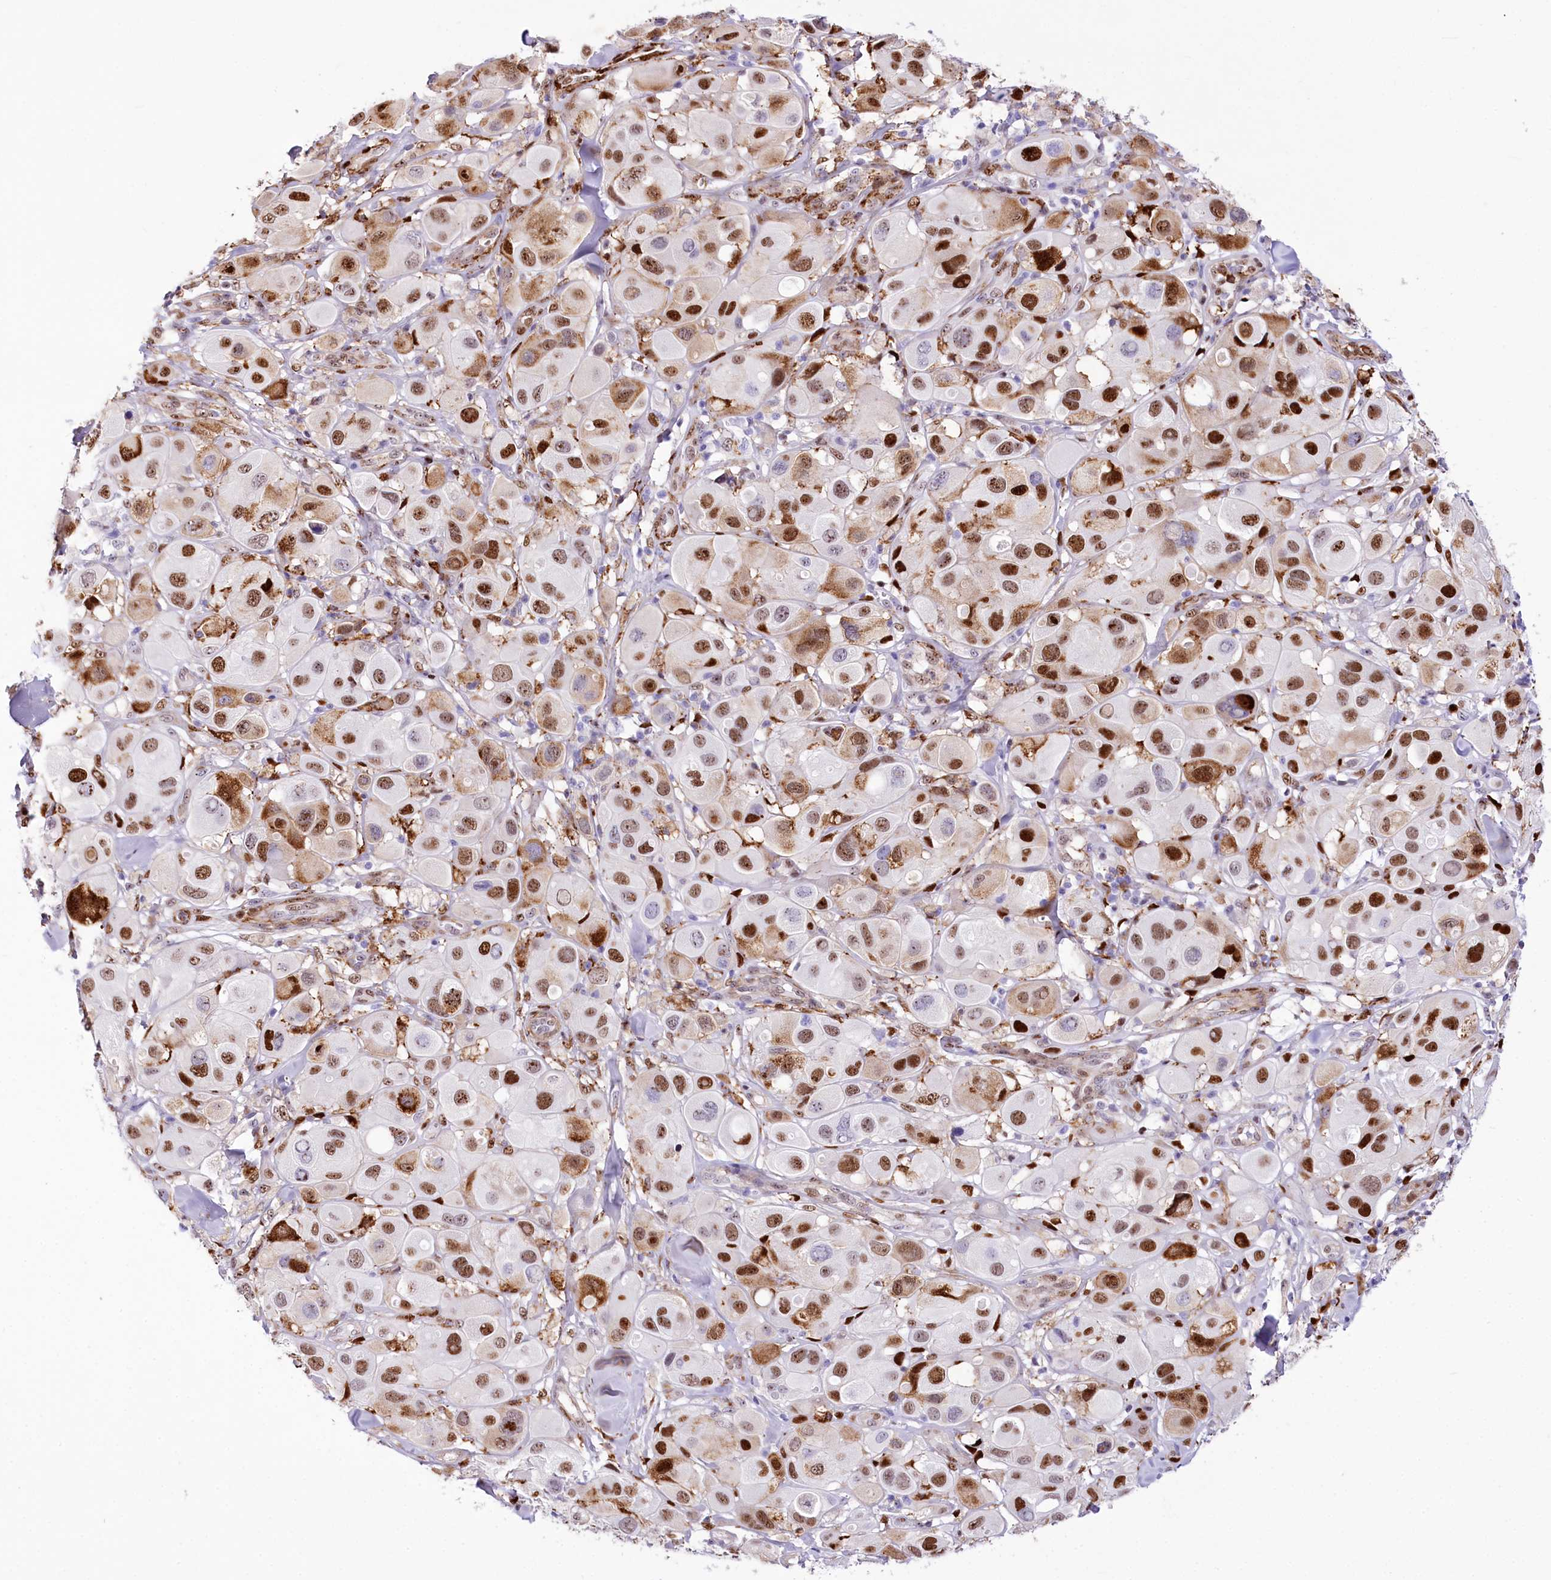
{"staining": {"intensity": "strong", "quantity": ">75%", "location": "cytoplasmic/membranous,nuclear"}, "tissue": "melanoma", "cell_type": "Tumor cells", "image_type": "cancer", "snomed": [{"axis": "morphology", "description": "Malignant melanoma, Metastatic site"}, {"axis": "topography", "description": "Skin"}], "caption": "The micrograph reveals a brown stain indicating the presence of a protein in the cytoplasmic/membranous and nuclear of tumor cells in malignant melanoma (metastatic site).", "gene": "PTMS", "patient": {"sex": "male", "age": 41}}